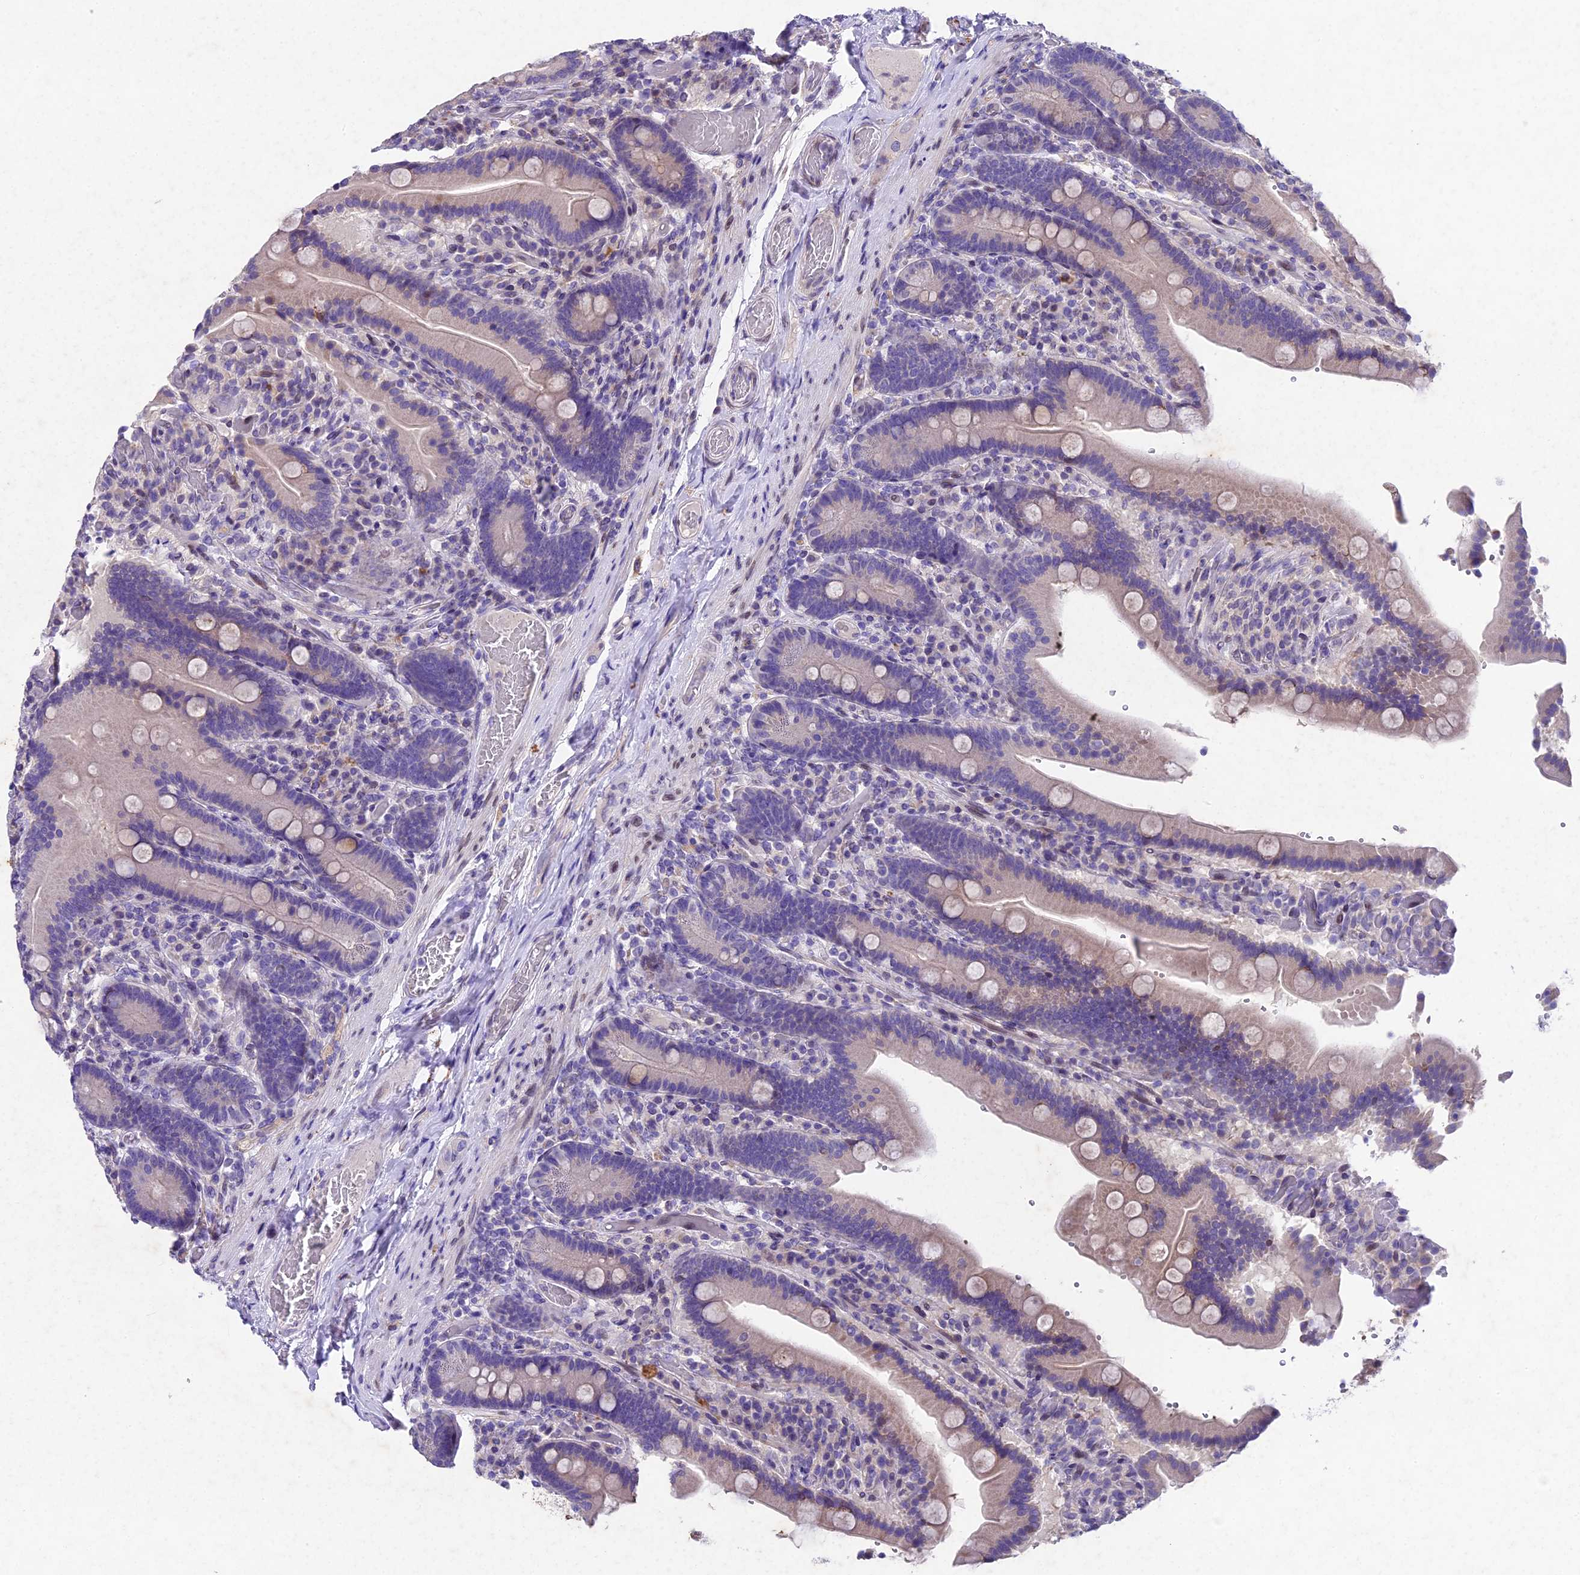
{"staining": {"intensity": "weak", "quantity": "<25%", "location": "cytoplasmic/membranous"}, "tissue": "duodenum", "cell_type": "Glandular cells", "image_type": "normal", "snomed": [{"axis": "morphology", "description": "Normal tissue, NOS"}, {"axis": "topography", "description": "Duodenum"}], "caption": "An immunohistochemistry photomicrograph of unremarkable duodenum is shown. There is no staining in glandular cells of duodenum.", "gene": "IFT140", "patient": {"sex": "female", "age": 62}}